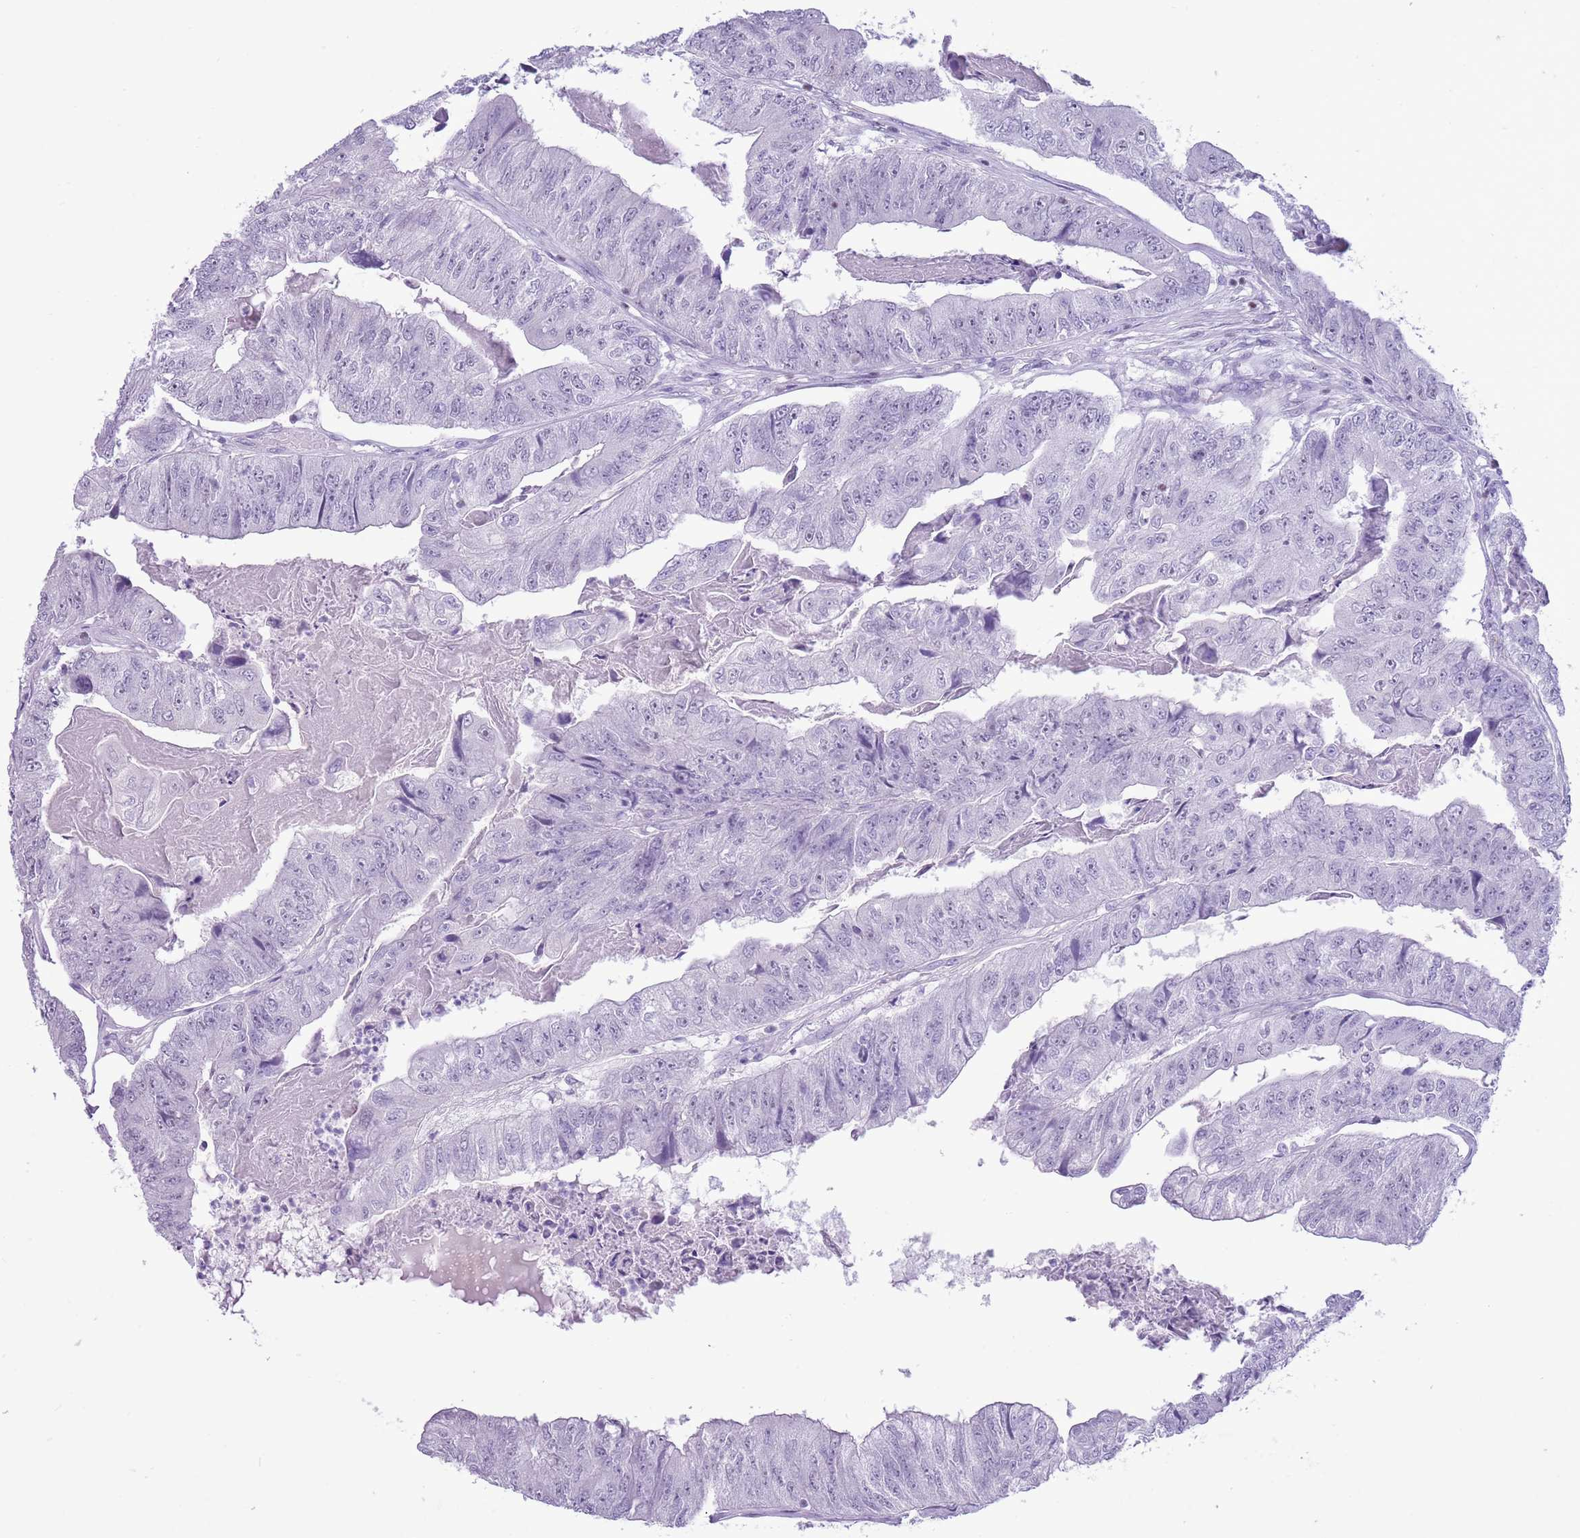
{"staining": {"intensity": "negative", "quantity": "none", "location": "none"}, "tissue": "colorectal cancer", "cell_type": "Tumor cells", "image_type": "cancer", "snomed": [{"axis": "morphology", "description": "Adenocarcinoma, NOS"}, {"axis": "topography", "description": "Colon"}], "caption": "This is a photomicrograph of immunohistochemistry (IHC) staining of colorectal cancer, which shows no positivity in tumor cells. (DAB (3,3'-diaminobenzidine) IHC with hematoxylin counter stain).", "gene": "BCL11B", "patient": {"sex": "female", "age": 67}}